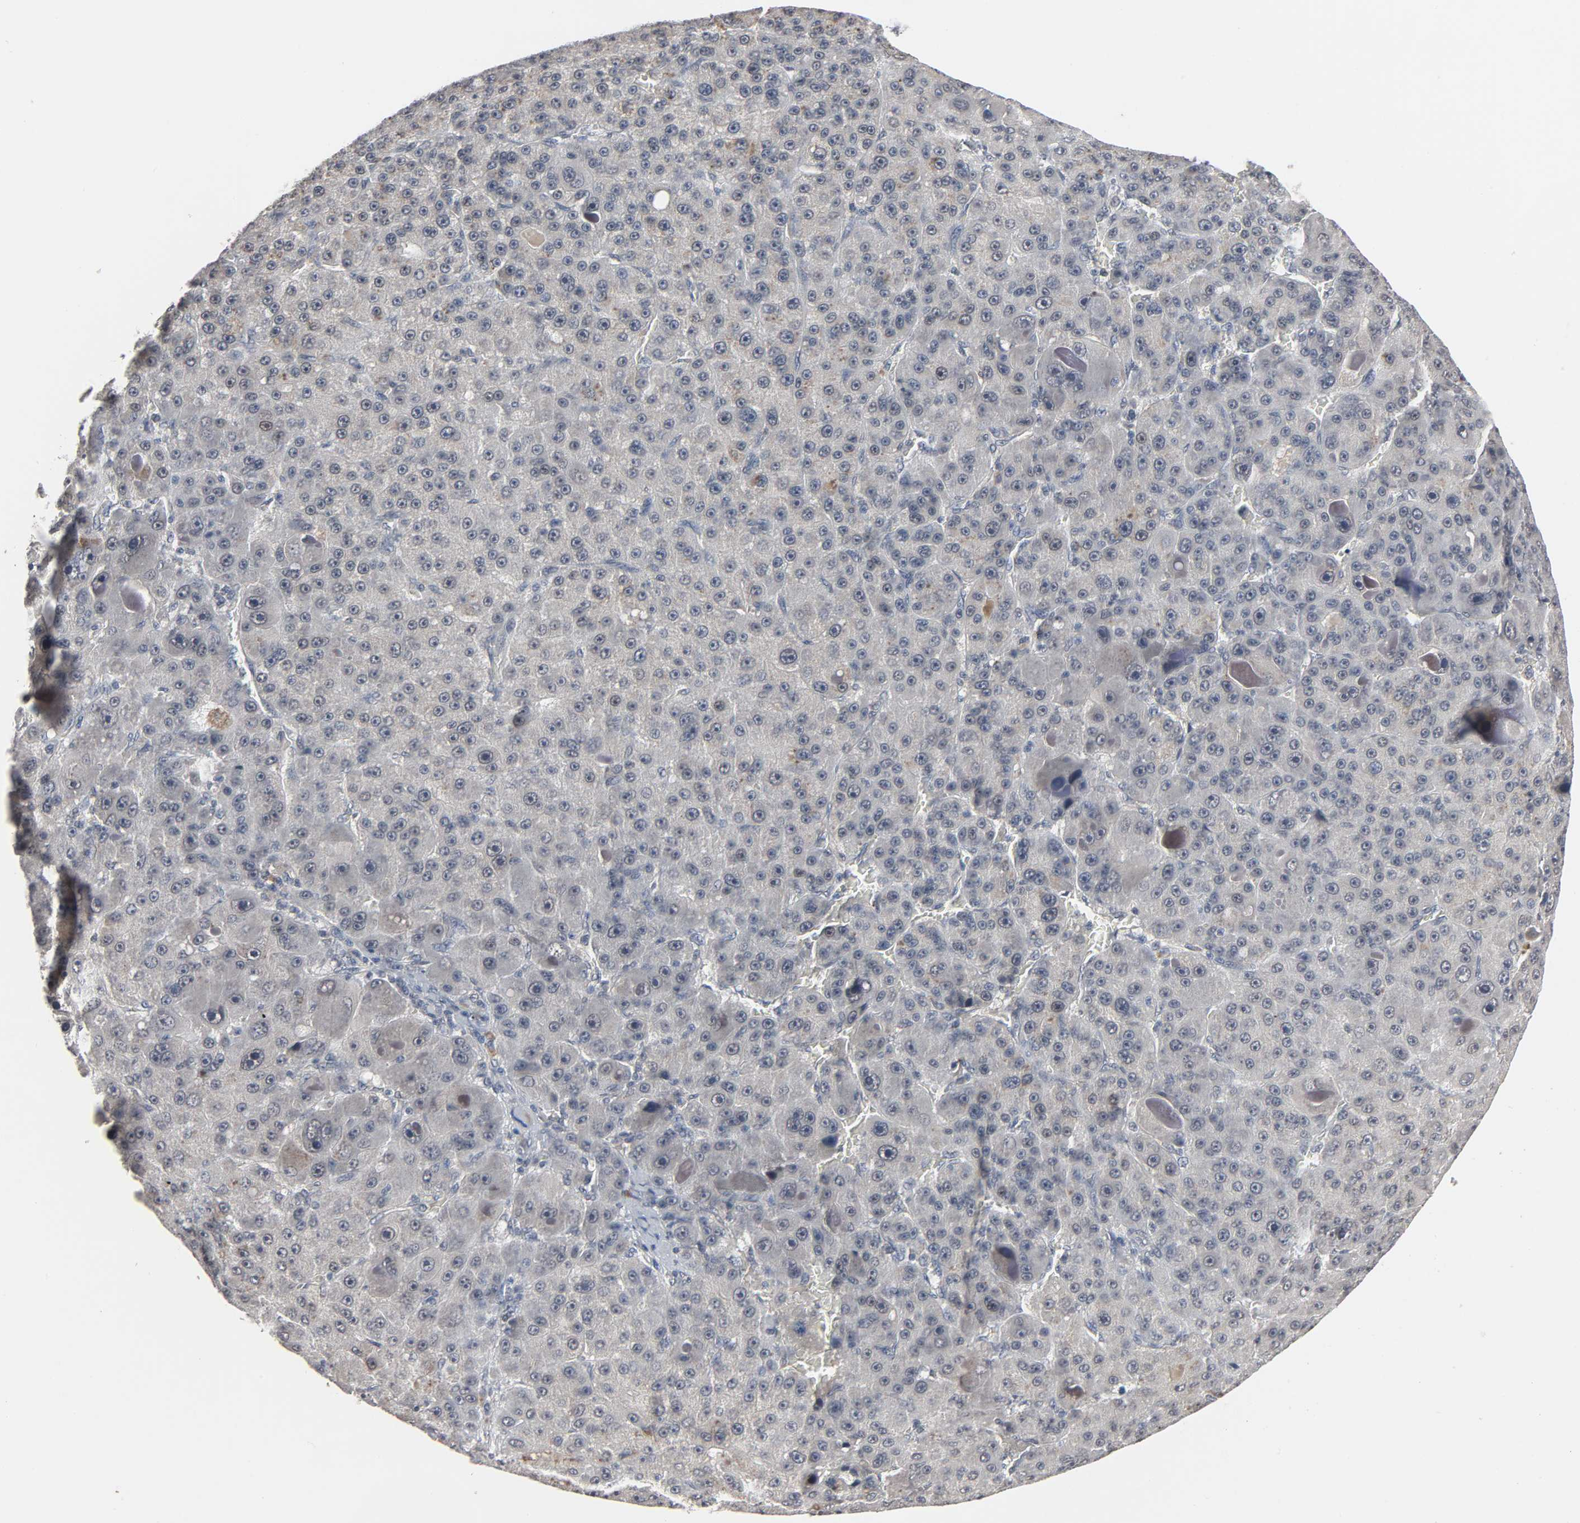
{"staining": {"intensity": "weak", "quantity": ">75%", "location": "cytoplasmic/membranous"}, "tissue": "liver cancer", "cell_type": "Tumor cells", "image_type": "cancer", "snomed": [{"axis": "morphology", "description": "Carcinoma, Hepatocellular, NOS"}, {"axis": "topography", "description": "Liver"}], "caption": "Immunohistochemical staining of human liver cancer exhibits low levels of weak cytoplasmic/membranous protein expression in approximately >75% of tumor cells. (Brightfield microscopy of DAB IHC at high magnification).", "gene": "MT3", "patient": {"sex": "male", "age": 76}}